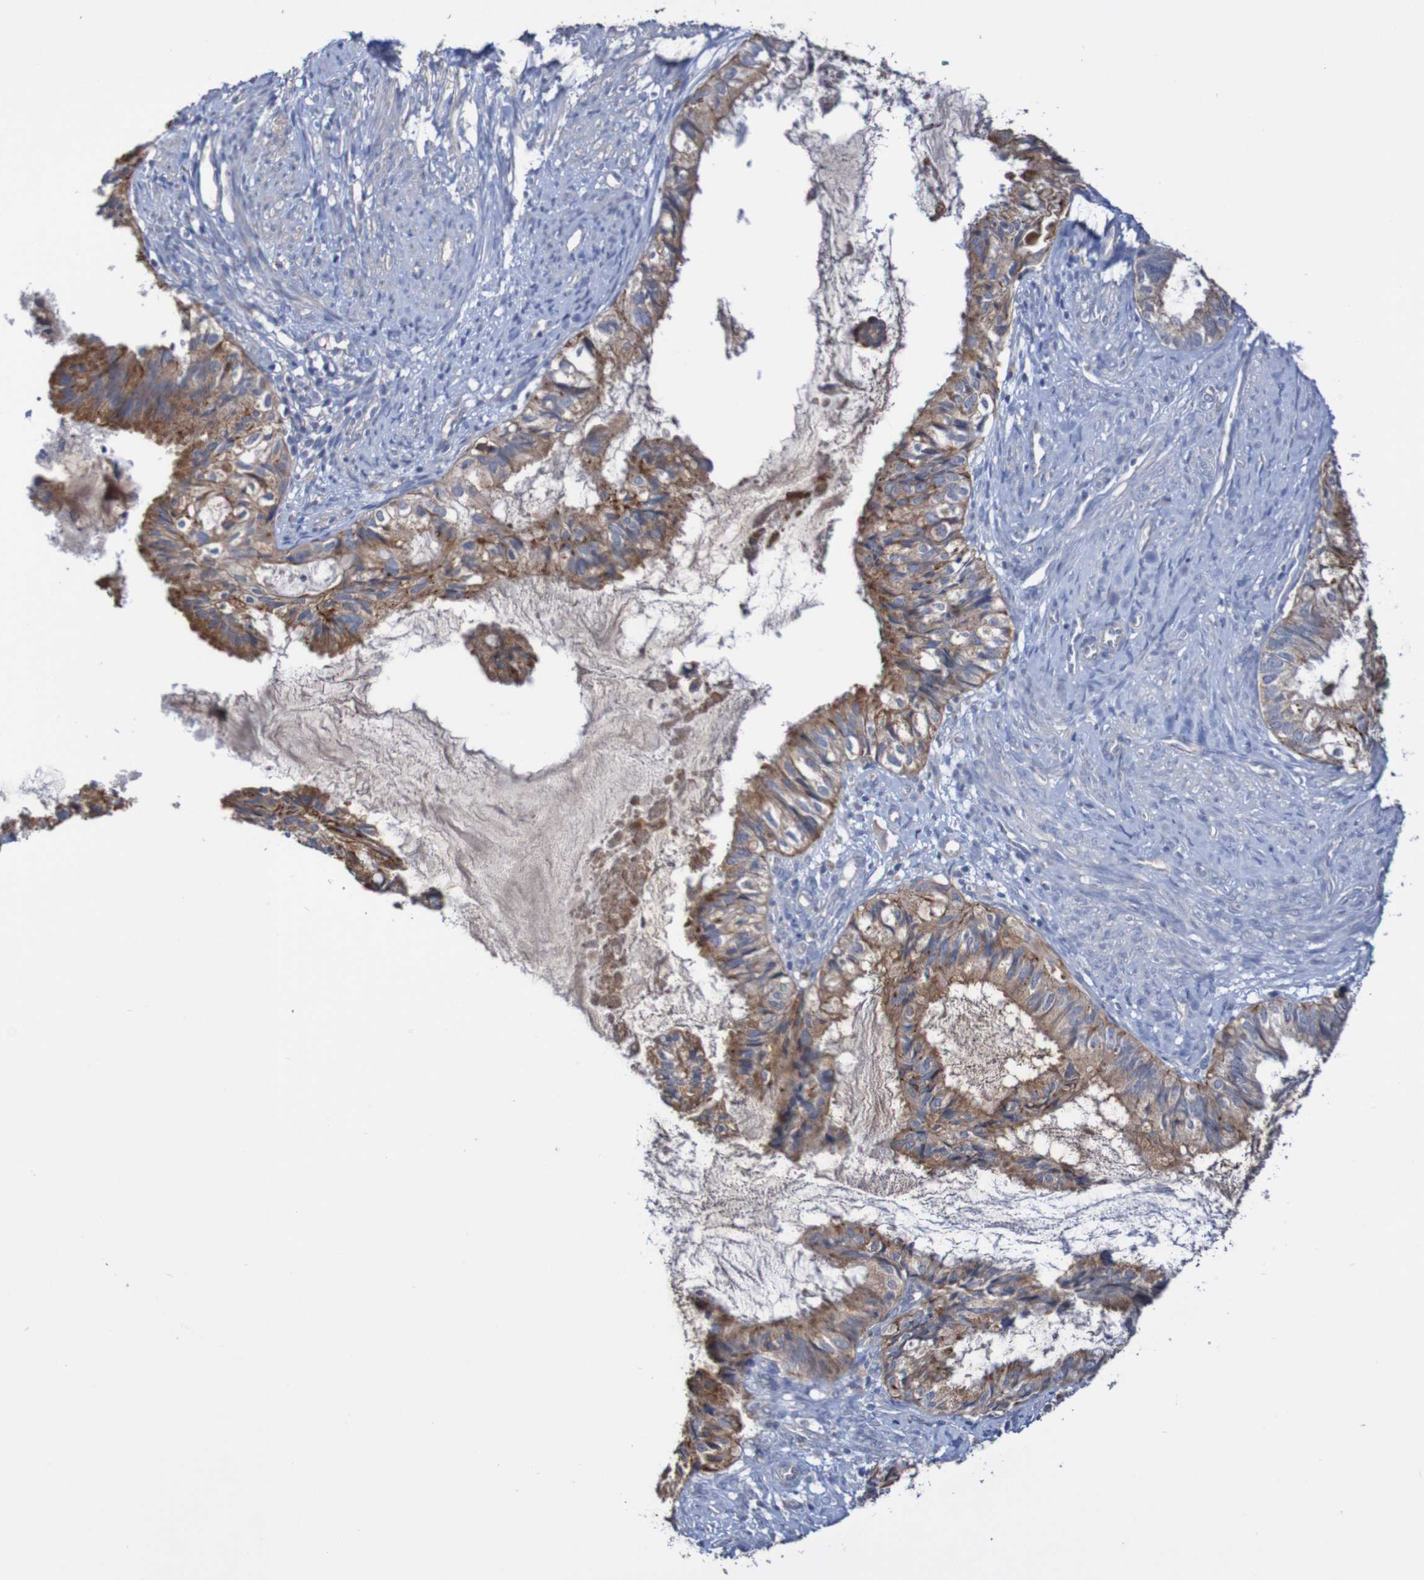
{"staining": {"intensity": "moderate", "quantity": ">75%", "location": "cytoplasmic/membranous"}, "tissue": "cervical cancer", "cell_type": "Tumor cells", "image_type": "cancer", "snomed": [{"axis": "morphology", "description": "Normal tissue, NOS"}, {"axis": "morphology", "description": "Adenocarcinoma, NOS"}, {"axis": "topography", "description": "Cervix"}, {"axis": "topography", "description": "Endometrium"}], "caption": "This photomicrograph demonstrates adenocarcinoma (cervical) stained with immunohistochemistry to label a protein in brown. The cytoplasmic/membranous of tumor cells show moderate positivity for the protein. Nuclei are counter-stained blue.", "gene": "PHYH", "patient": {"sex": "female", "age": 86}}